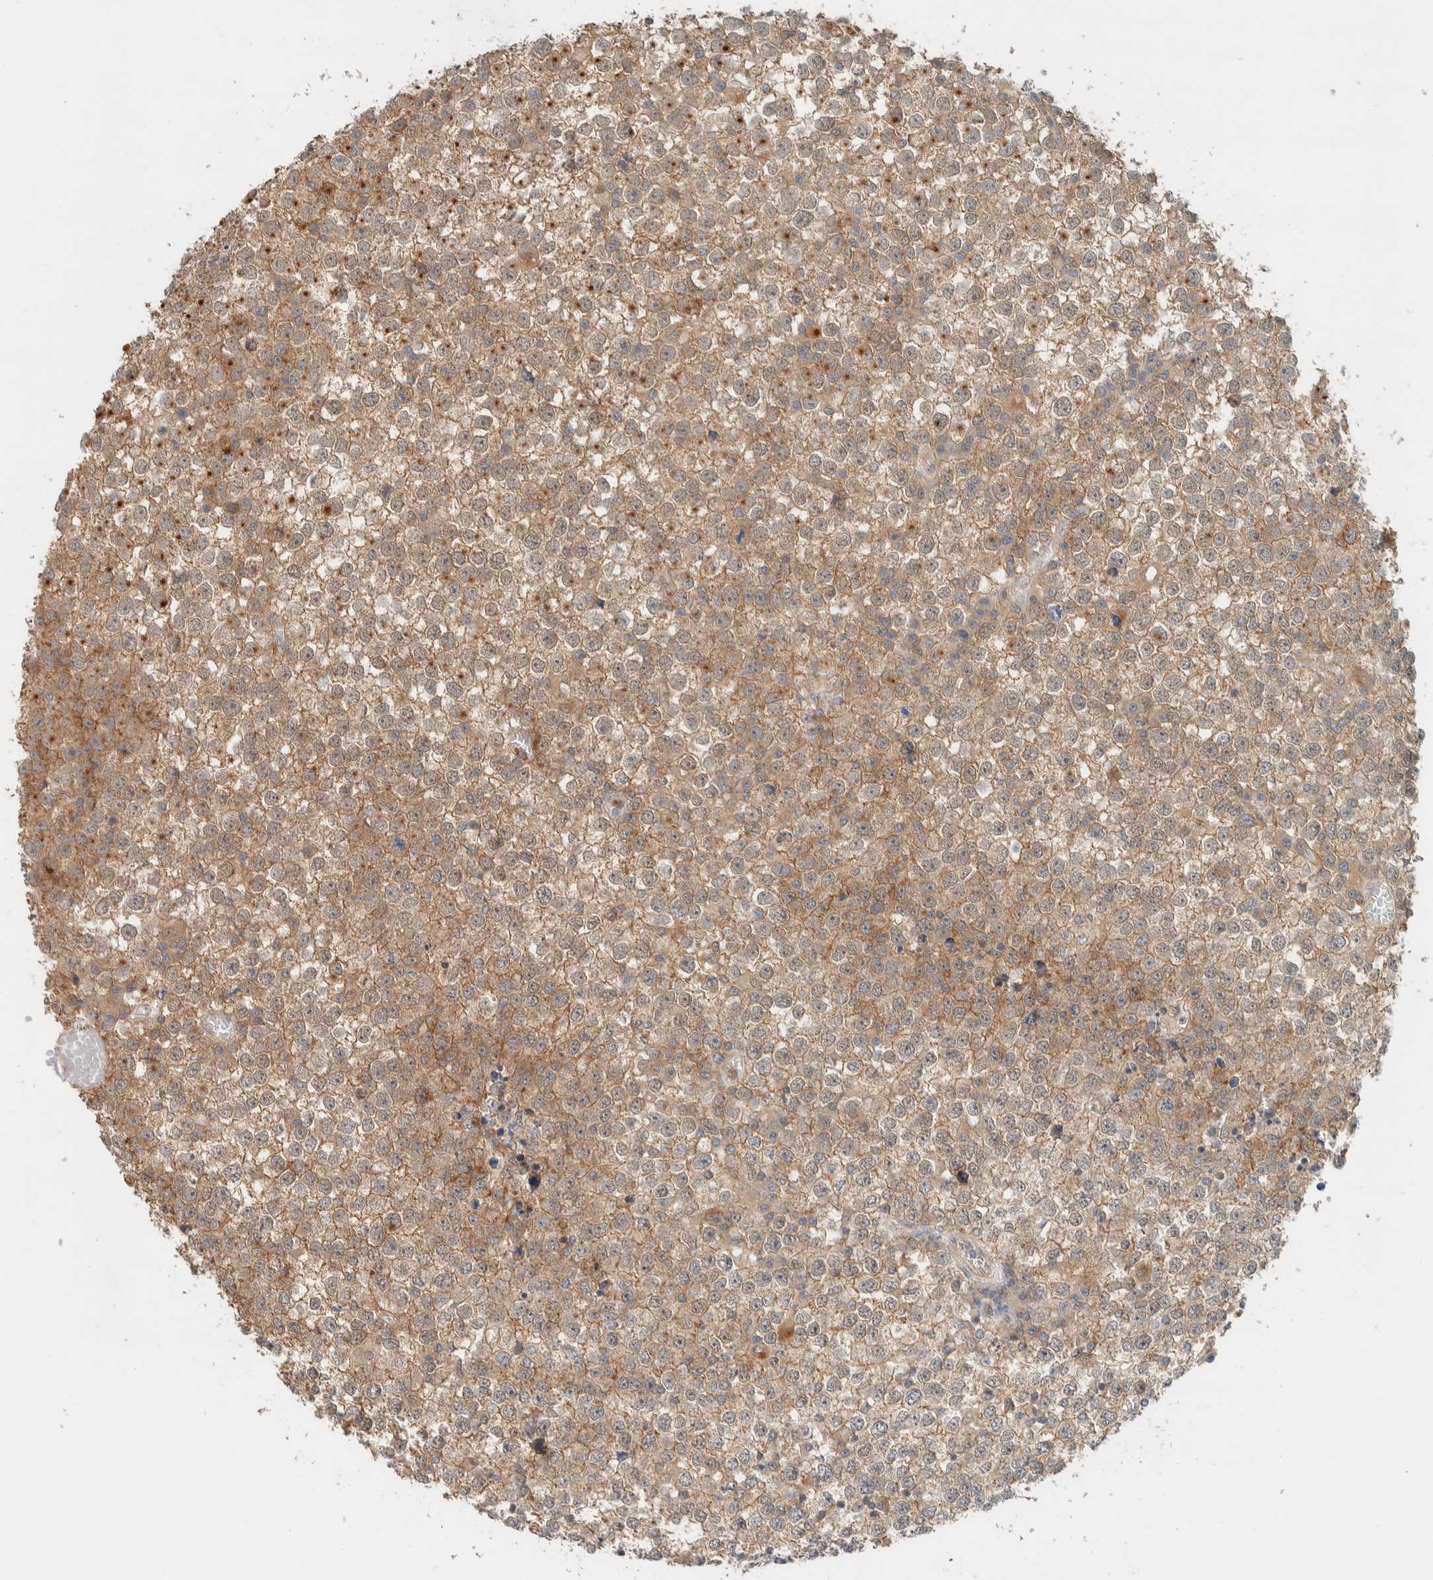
{"staining": {"intensity": "moderate", "quantity": ">75%", "location": "cytoplasmic/membranous"}, "tissue": "testis cancer", "cell_type": "Tumor cells", "image_type": "cancer", "snomed": [{"axis": "morphology", "description": "Seminoma, NOS"}, {"axis": "topography", "description": "Testis"}], "caption": "Protein expression analysis of testis cancer (seminoma) displays moderate cytoplasmic/membranous expression in approximately >75% of tumor cells.", "gene": "RAB11FIP1", "patient": {"sex": "male", "age": 65}}